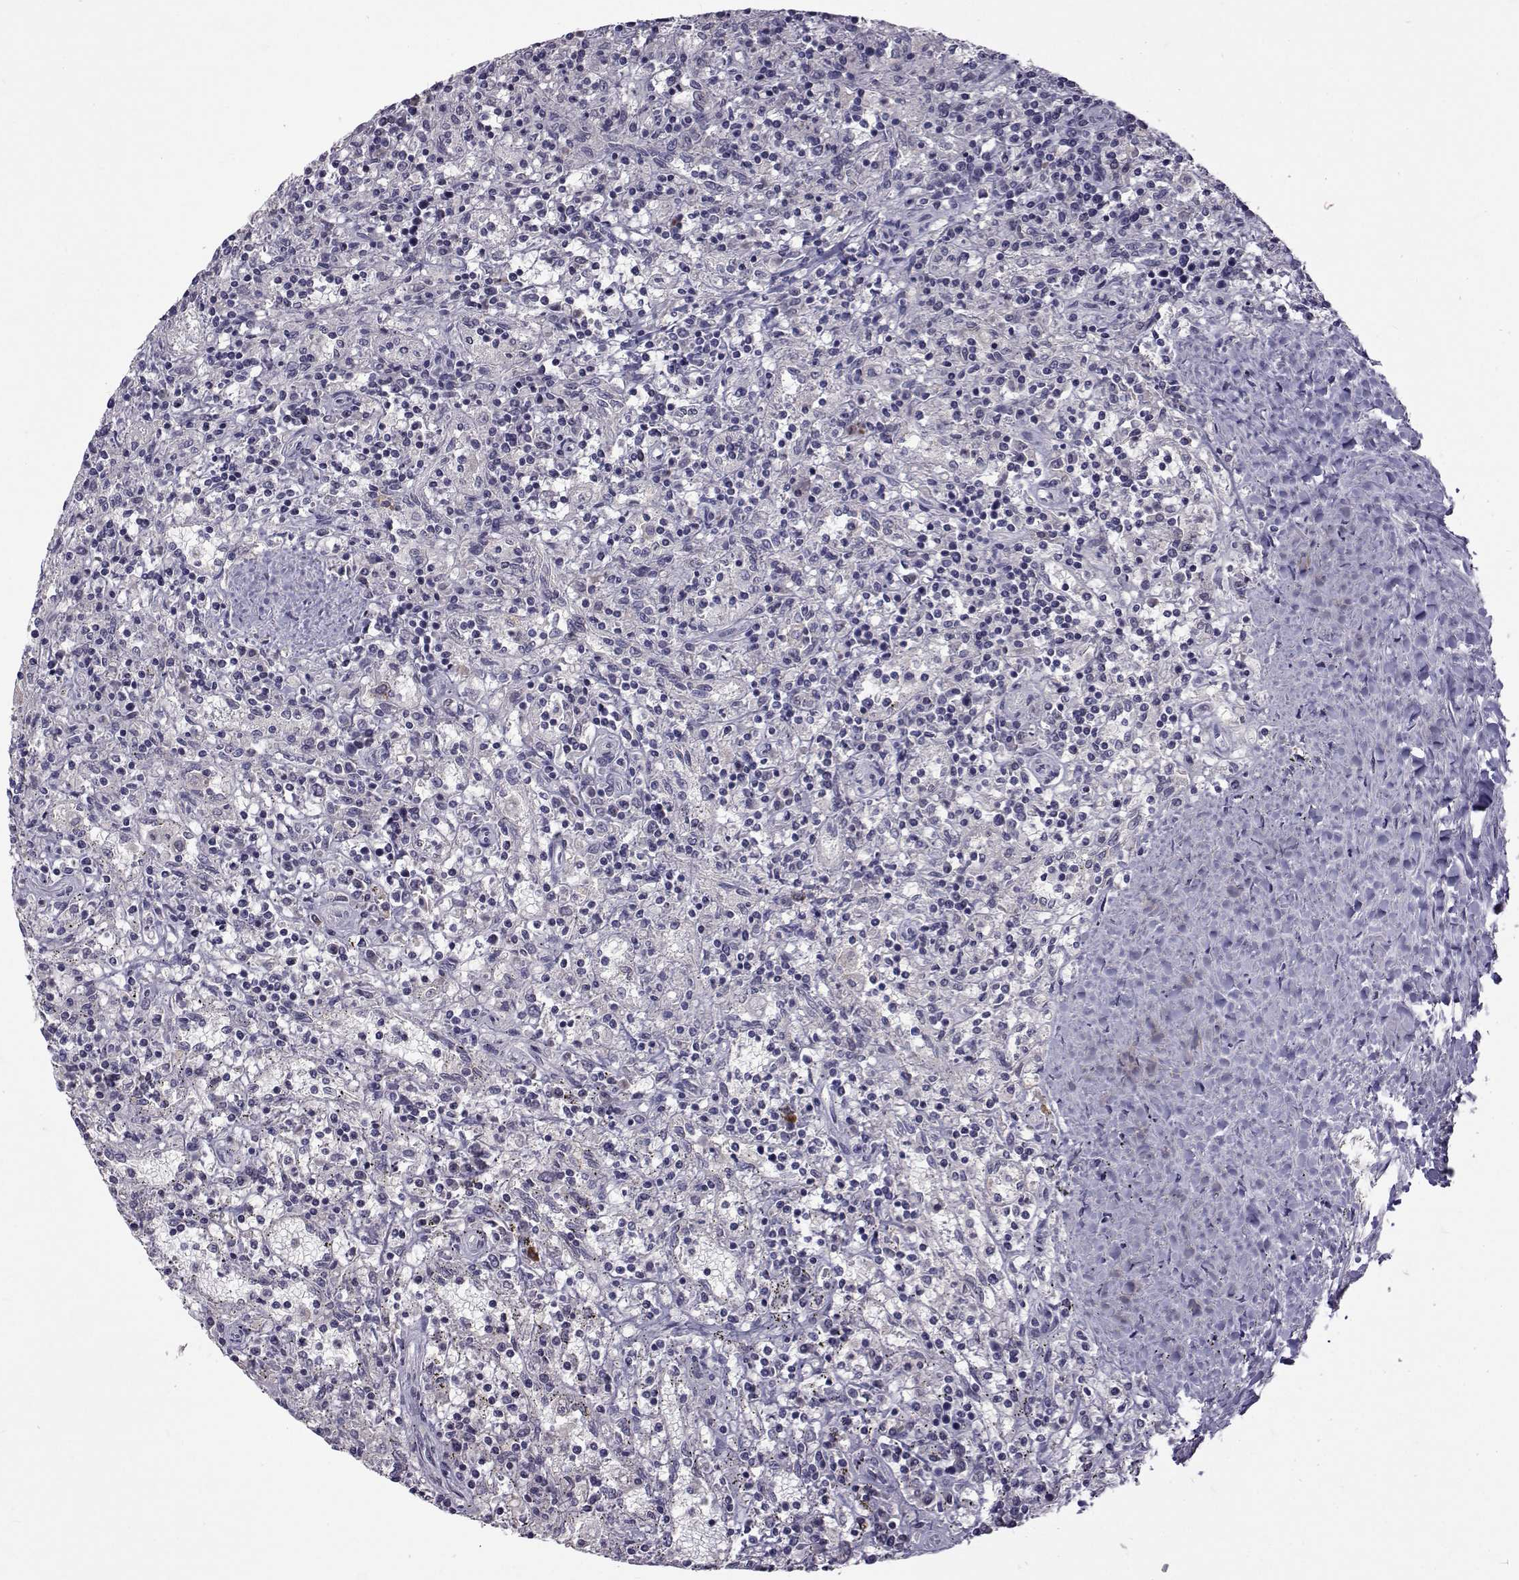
{"staining": {"intensity": "negative", "quantity": "none", "location": "none"}, "tissue": "lymphoma", "cell_type": "Tumor cells", "image_type": "cancer", "snomed": [{"axis": "morphology", "description": "Malignant lymphoma, non-Hodgkin's type, Low grade"}, {"axis": "topography", "description": "Spleen"}], "caption": "Low-grade malignant lymphoma, non-Hodgkin's type stained for a protein using immunohistochemistry shows no staining tumor cells.", "gene": "TNFRSF11B", "patient": {"sex": "male", "age": 62}}